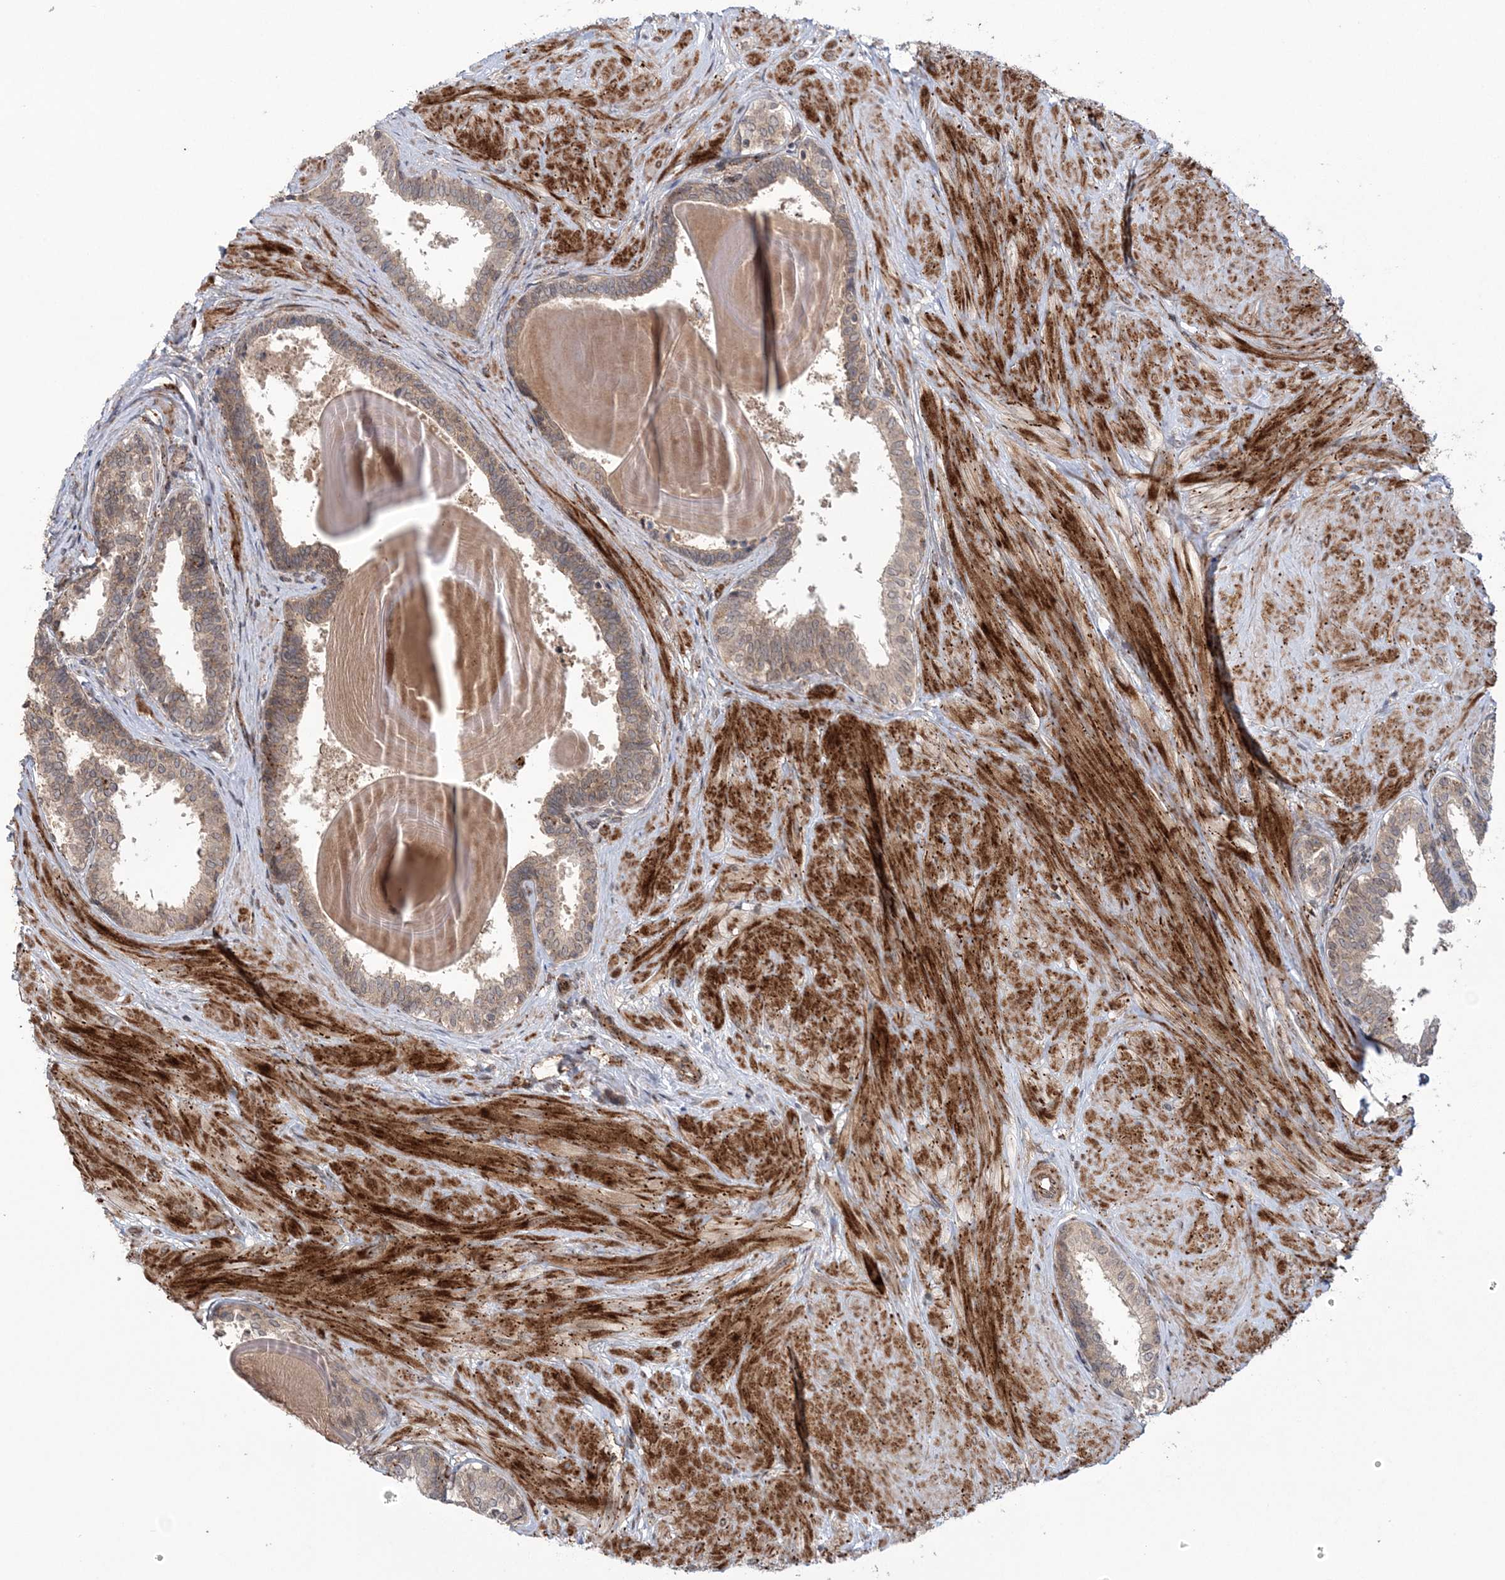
{"staining": {"intensity": "strong", "quantity": "25%-75%", "location": "cytoplasmic/membranous"}, "tissue": "prostate", "cell_type": "Glandular cells", "image_type": "normal", "snomed": [{"axis": "morphology", "description": "Normal tissue, NOS"}, {"axis": "topography", "description": "Prostate"}], "caption": "Unremarkable prostate shows strong cytoplasmic/membranous positivity in approximately 25%-75% of glandular cells, visualized by immunohistochemistry. Using DAB (brown) and hematoxylin (blue) stains, captured at high magnification using brightfield microscopy.", "gene": "UBTD2", "patient": {"sex": "male", "age": 48}}